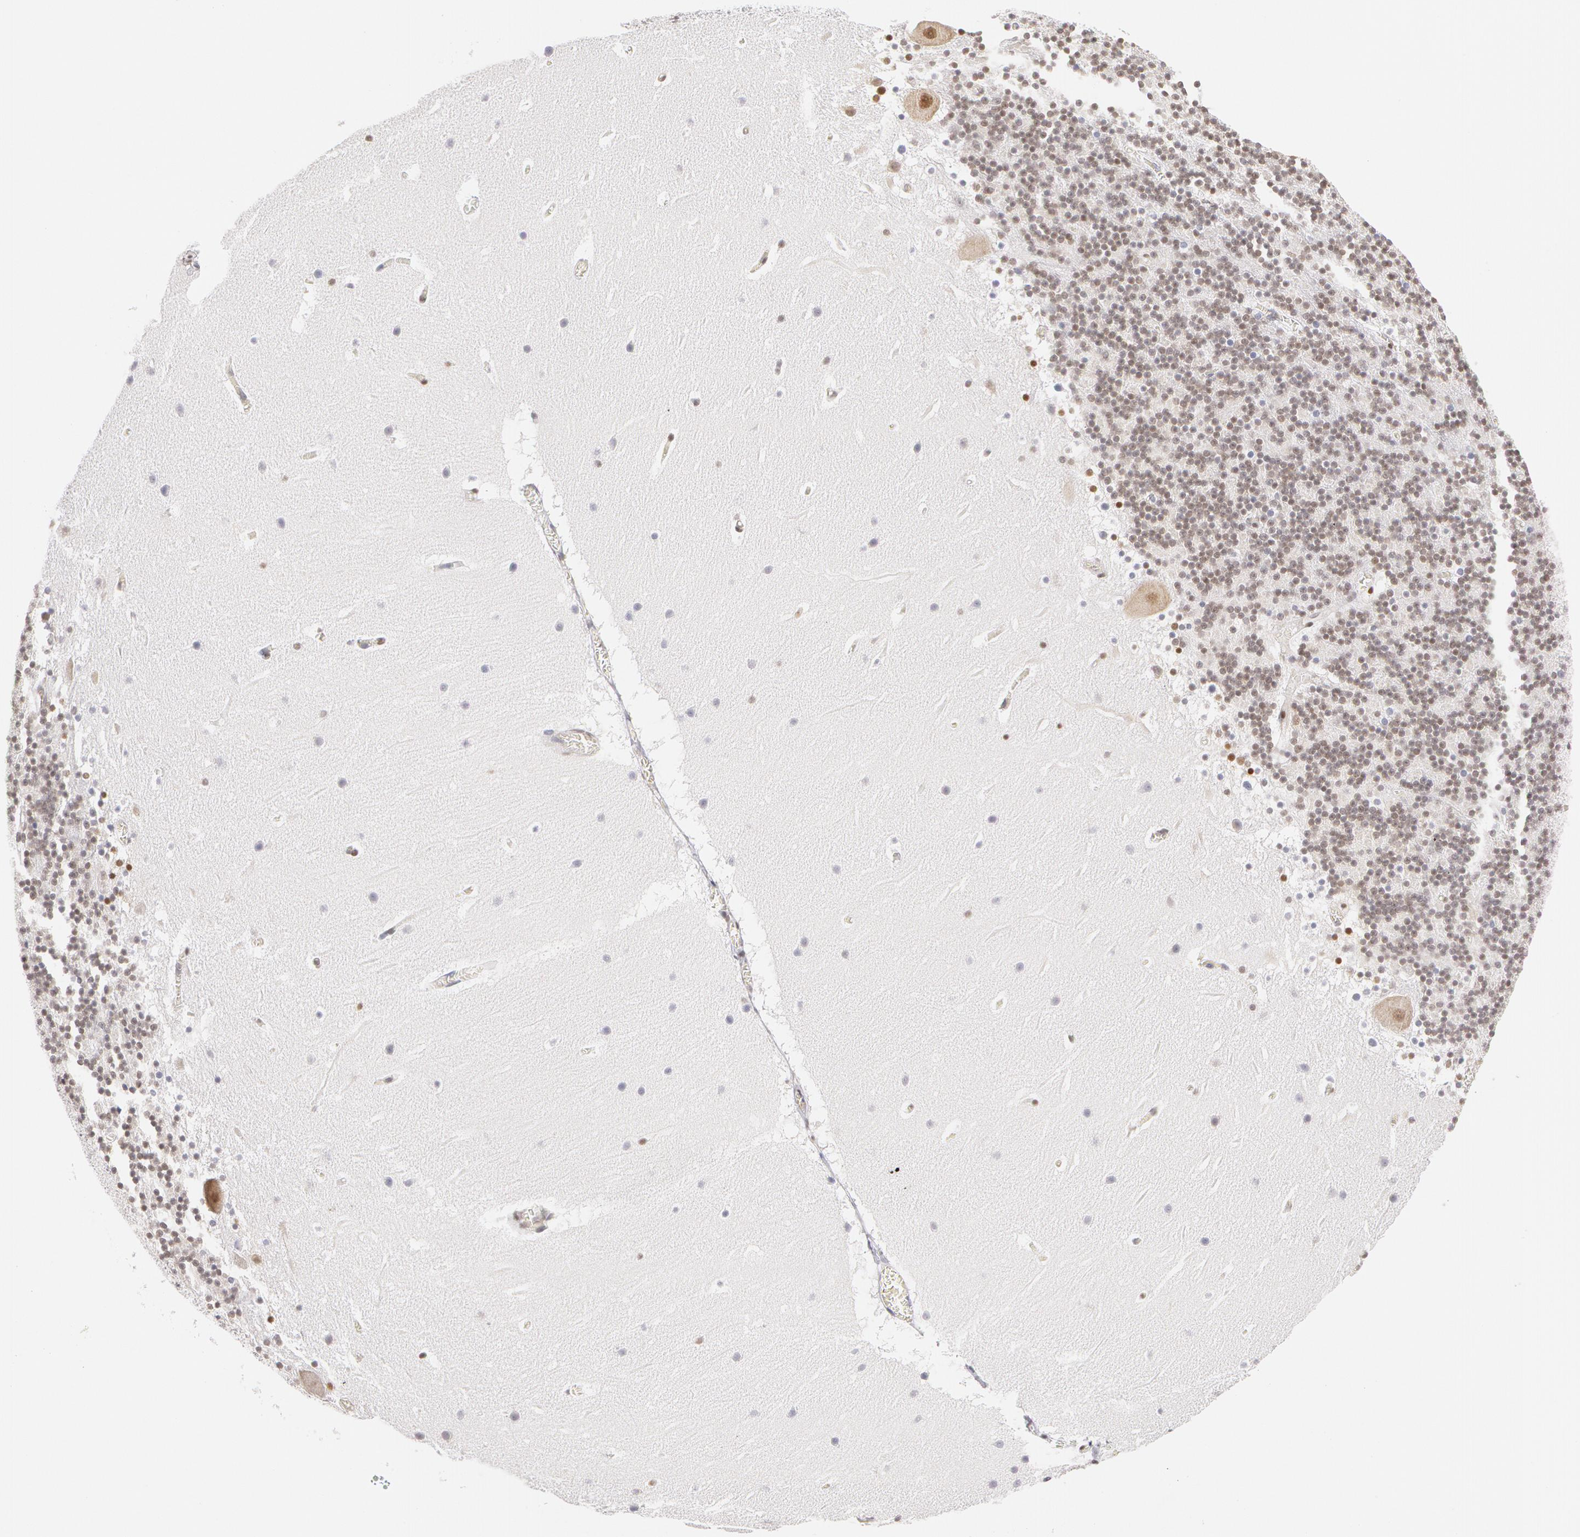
{"staining": {"intensity": "negative", "quantity": "none", "location": "none"}, "tissue": "cerebellum", "cell_type": "Cells in granular layer", "image_type": "normal", "snomed": [{"axis": "morphology", "description": "Normal tissue, NOS"}, {"axis": "topography", "description": "Cerebellum"}], "caption": "IHC image of benign cerebellum: human cerebellum stained with DAB (3,3'-diaminobenzidine) reveals no significant protein positivity in cells in granular layer. Nuclei are stained in blue.", "gene": "DDX3X", "patient": {"sex": "male", "age": 45}}